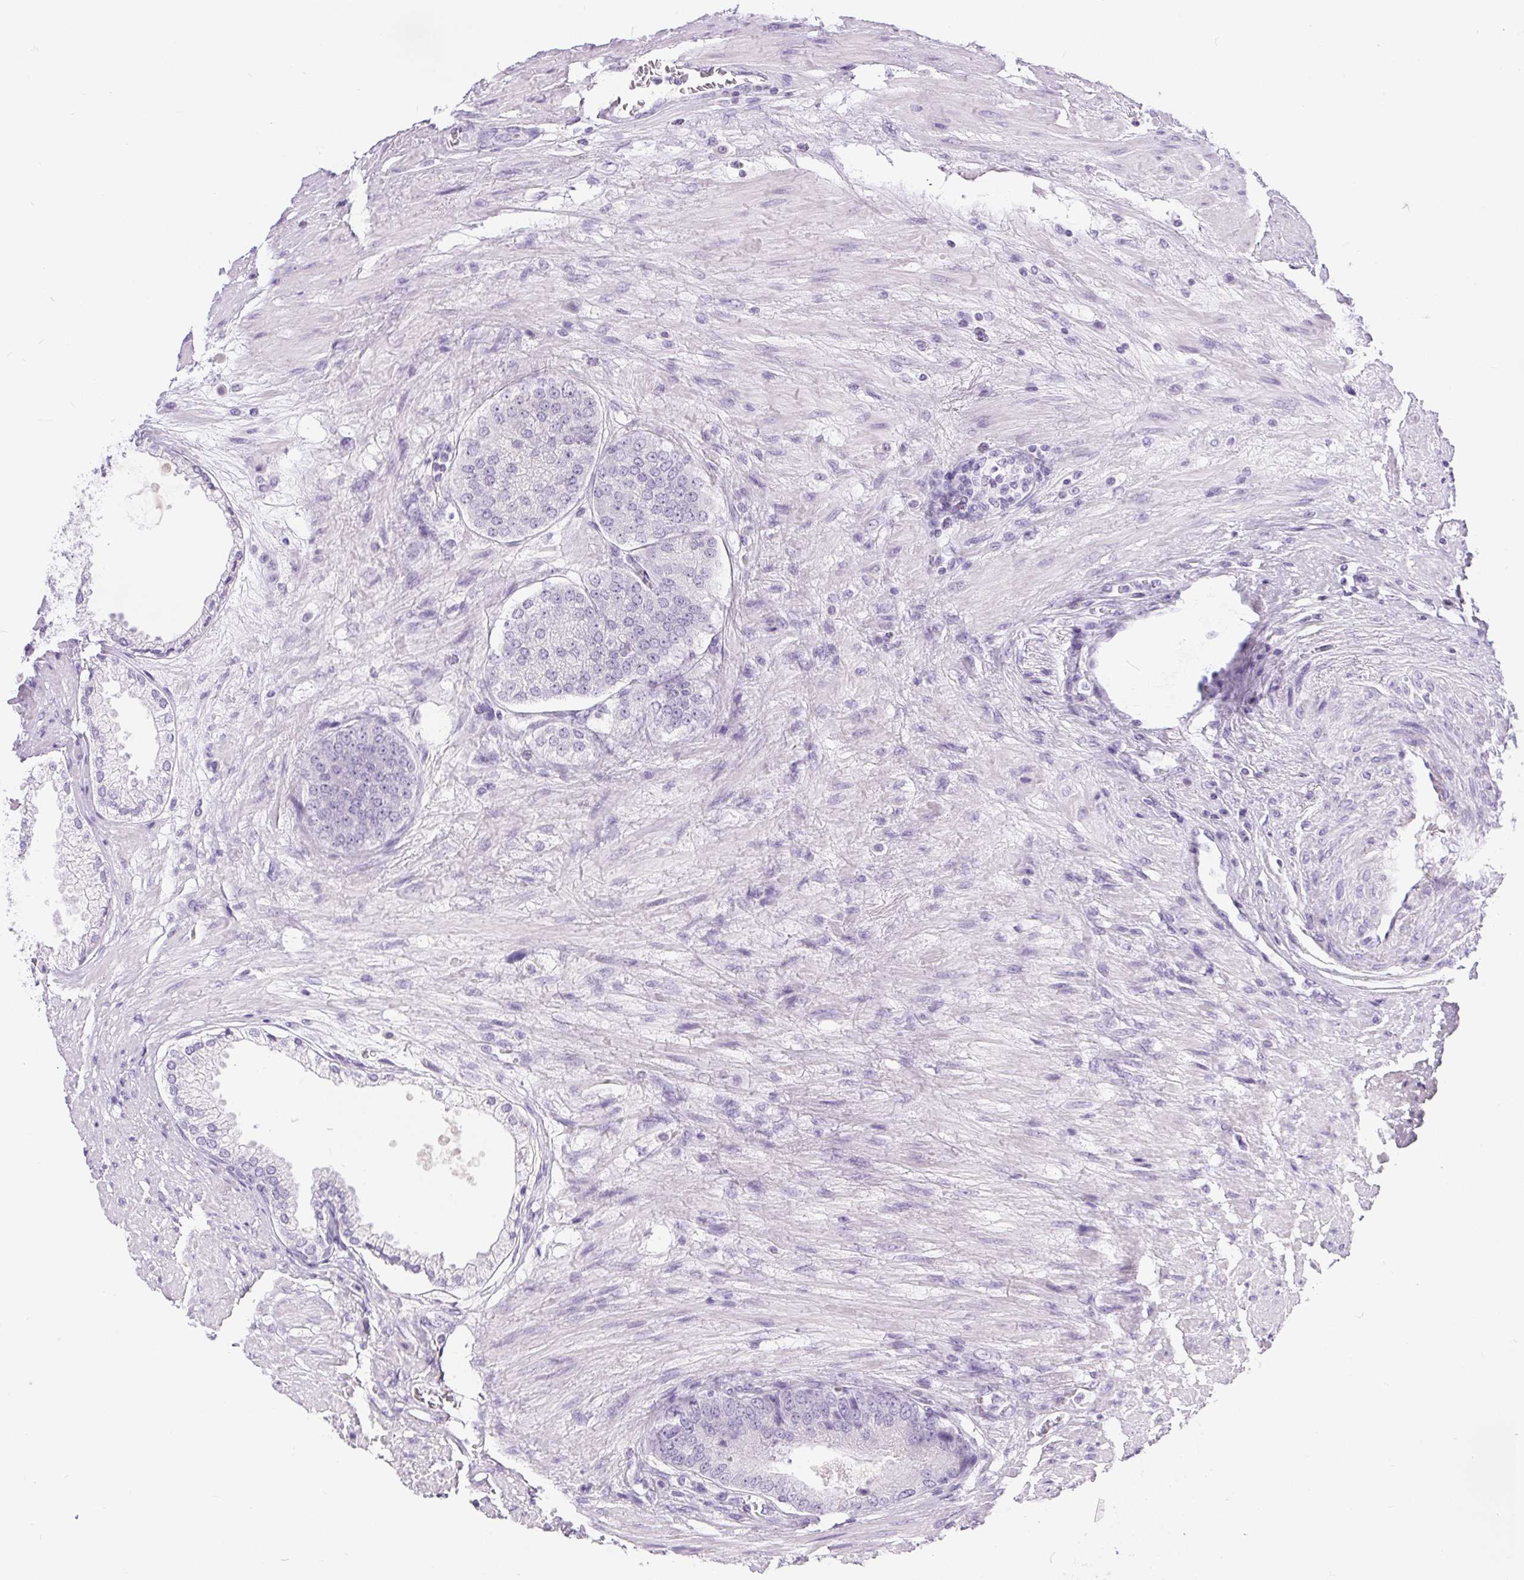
{"staining": {"intensity": "negative", "quantity": "none", "location": "none"}, "tissue": "prostate cancer", "cell_type": "Tumor cells", "image_type": "cancer", "snomed": [{"axis": "morphology", "description": "Adenocarcinoma, High grade"}, {"axis": "topography", "description": "Prostate"}], "caption": "This is an immunohistochemistry (IHC) photomicrograph of human prostate high-grade adenocarcinoma. There is no expression in tumor cells.", "gene": "XDH", "patient": {"sex": "male", "age": 71}}